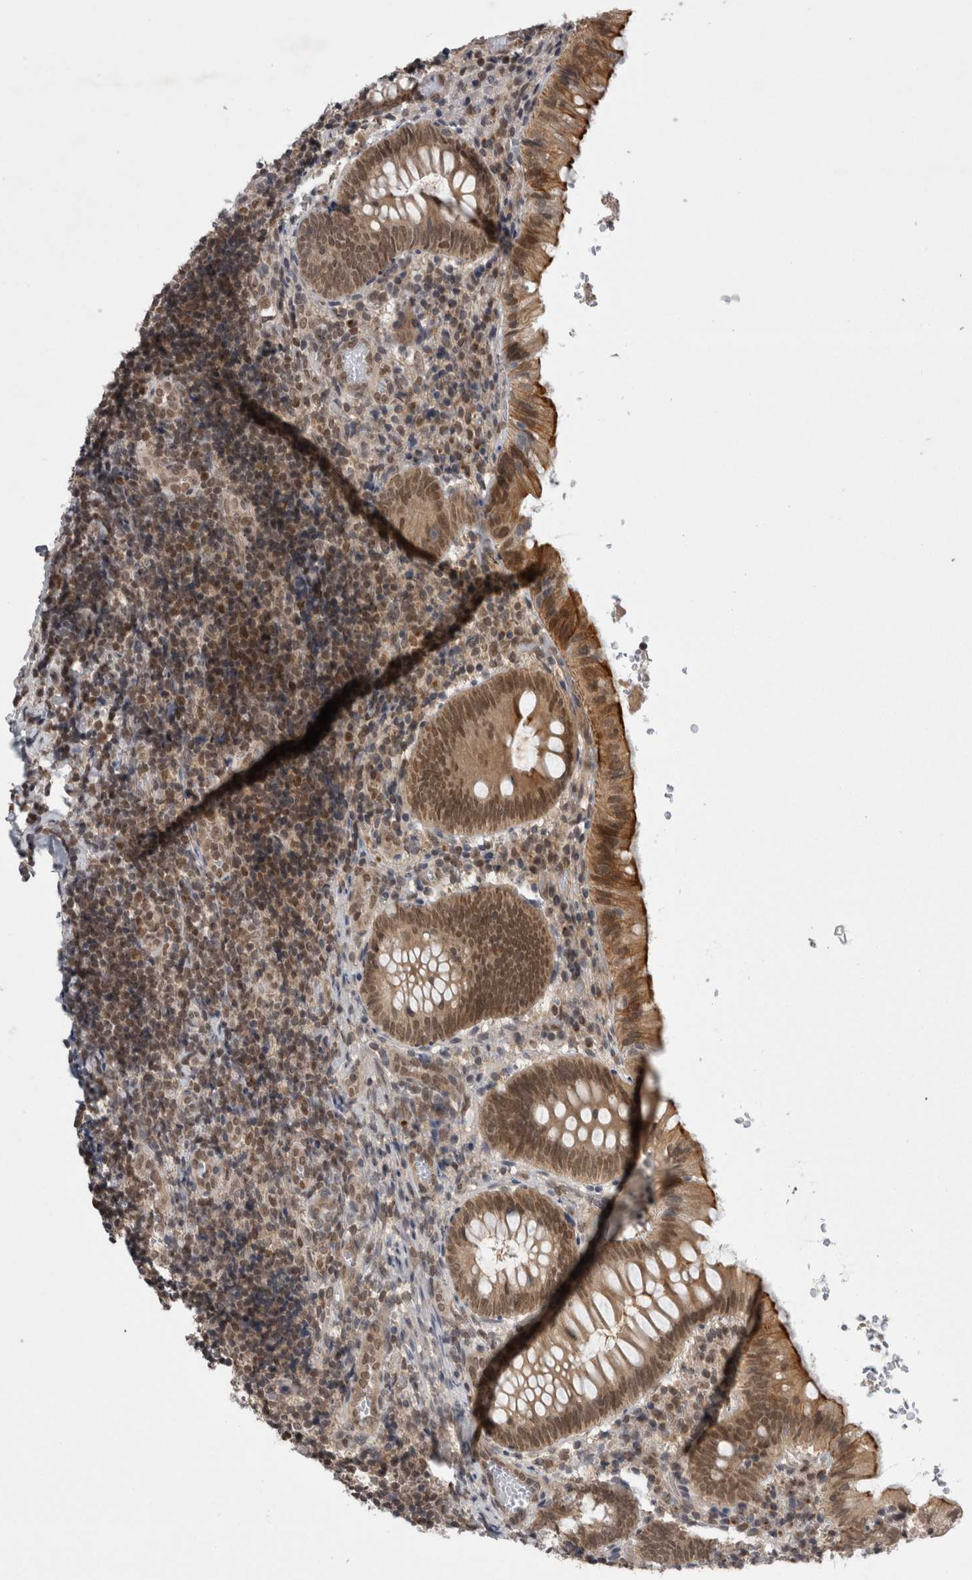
{"staining": {"intensity": "strong", "quantity": ">75%", "location": "cytoplasmic/membranous,nuclear"}, "tissue": "appendix", "cell_type": "Glandular cells", "image_type": "normal", "snomed": [{"axis": "morphology", "description": "Normal tissue, NOS"}, {"axis": "topography", "description": "Appendix"}], "caption": "IHC (DAB (3,3'-diaminobenzidine)) staining of normal human appendix reveals strong cytoplasmic/membranous,nuclear protein expression in approximately >75% of glandular cells.", "gene": "ZNF341", "patient": {"sex": "male", "age": 8}}